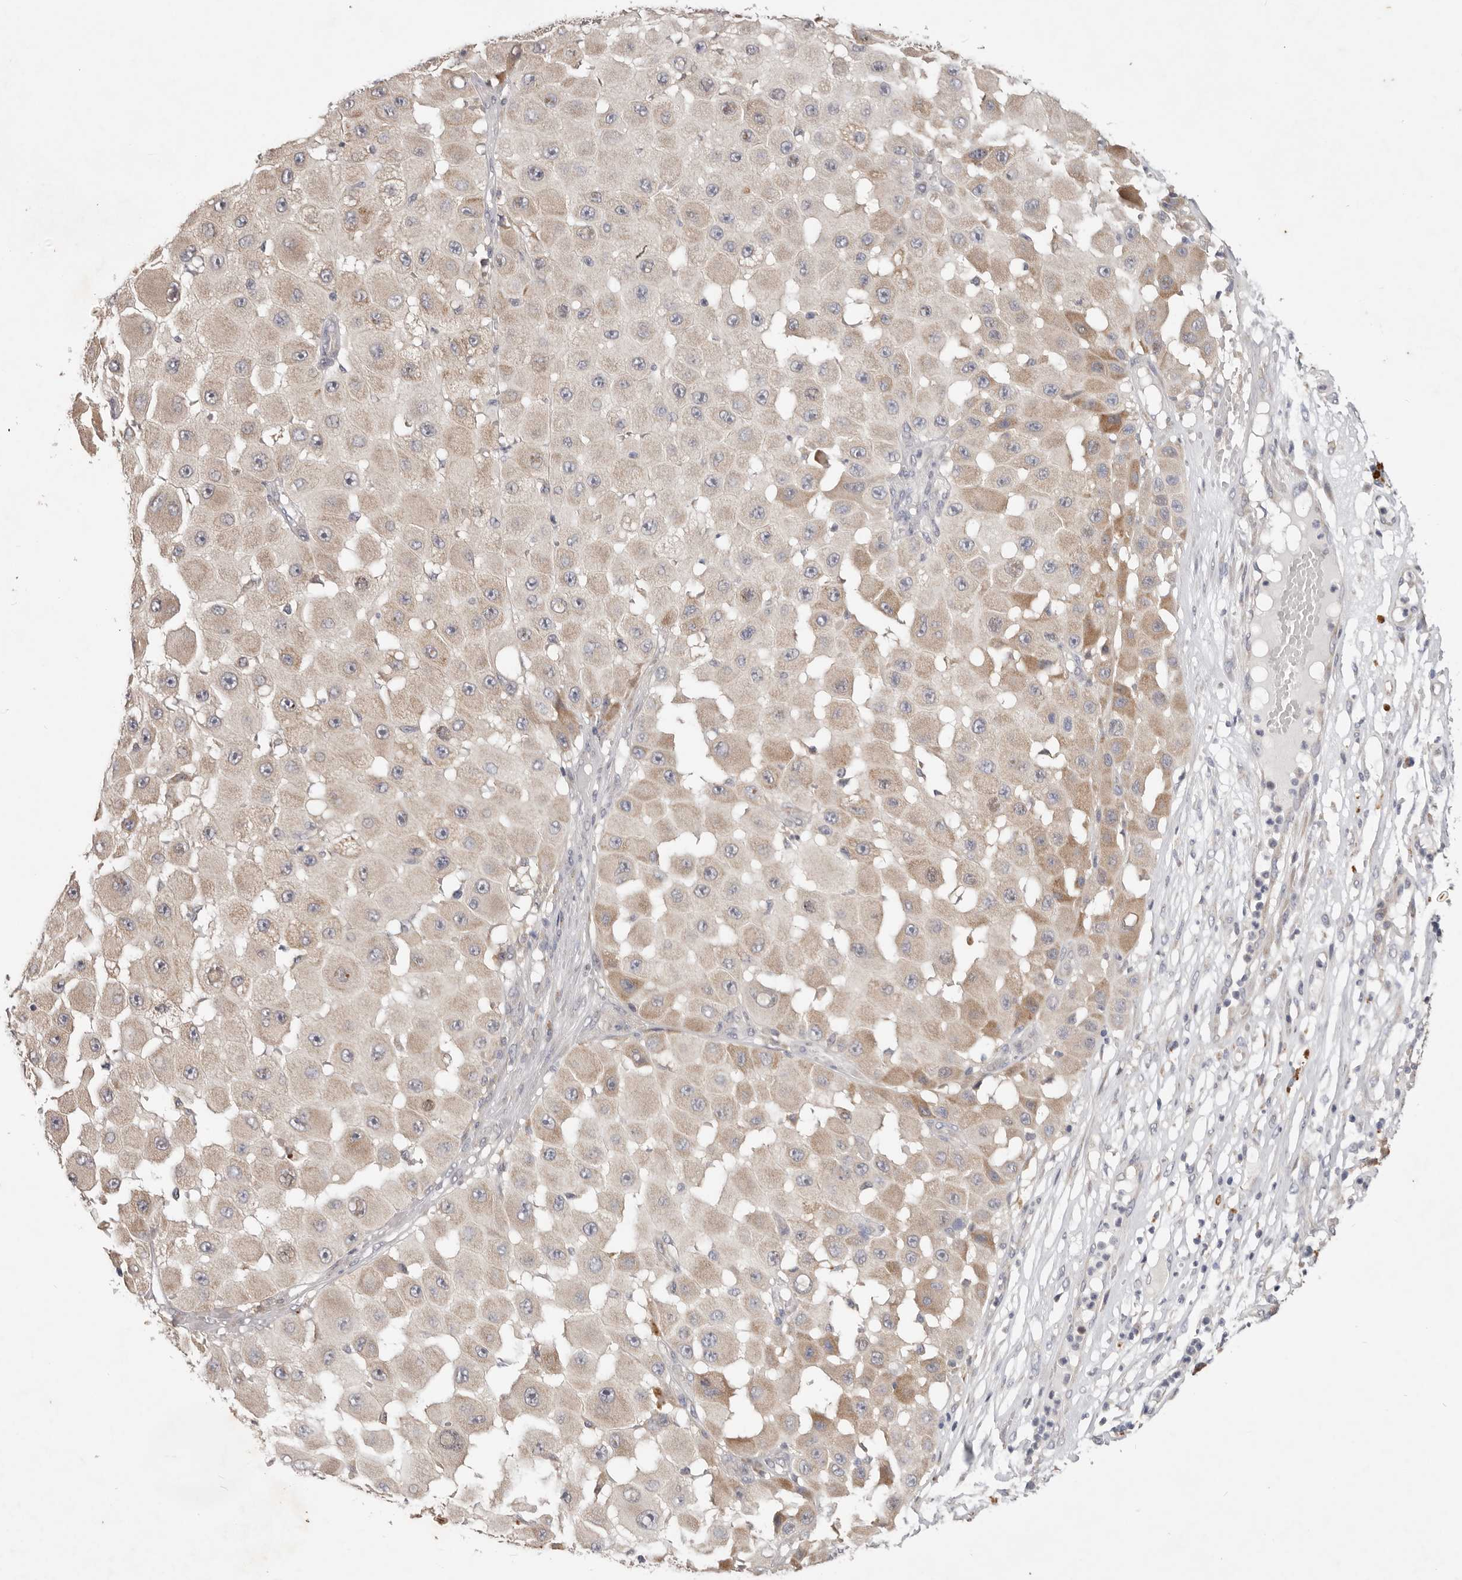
{"staining": {"intensity": "weak", "quantity": ">75%", "location": "cytoplasmic/membranous"}, "tissue": "melanoma", "cell_type": "Tumor cells", "image_type": "cancer", "snomed": [{"axis": "morphology", "description": "Malignant melanoma, NOS"}, {"axis": "topography", "description": "Skin"}], "caption": "A brown stain highlights weak cytoplasmic/membranous expression of a protein in human melanoma tumor cells.", "gene": "WDR77", "patient": {"sex": "female", "age": 81}}